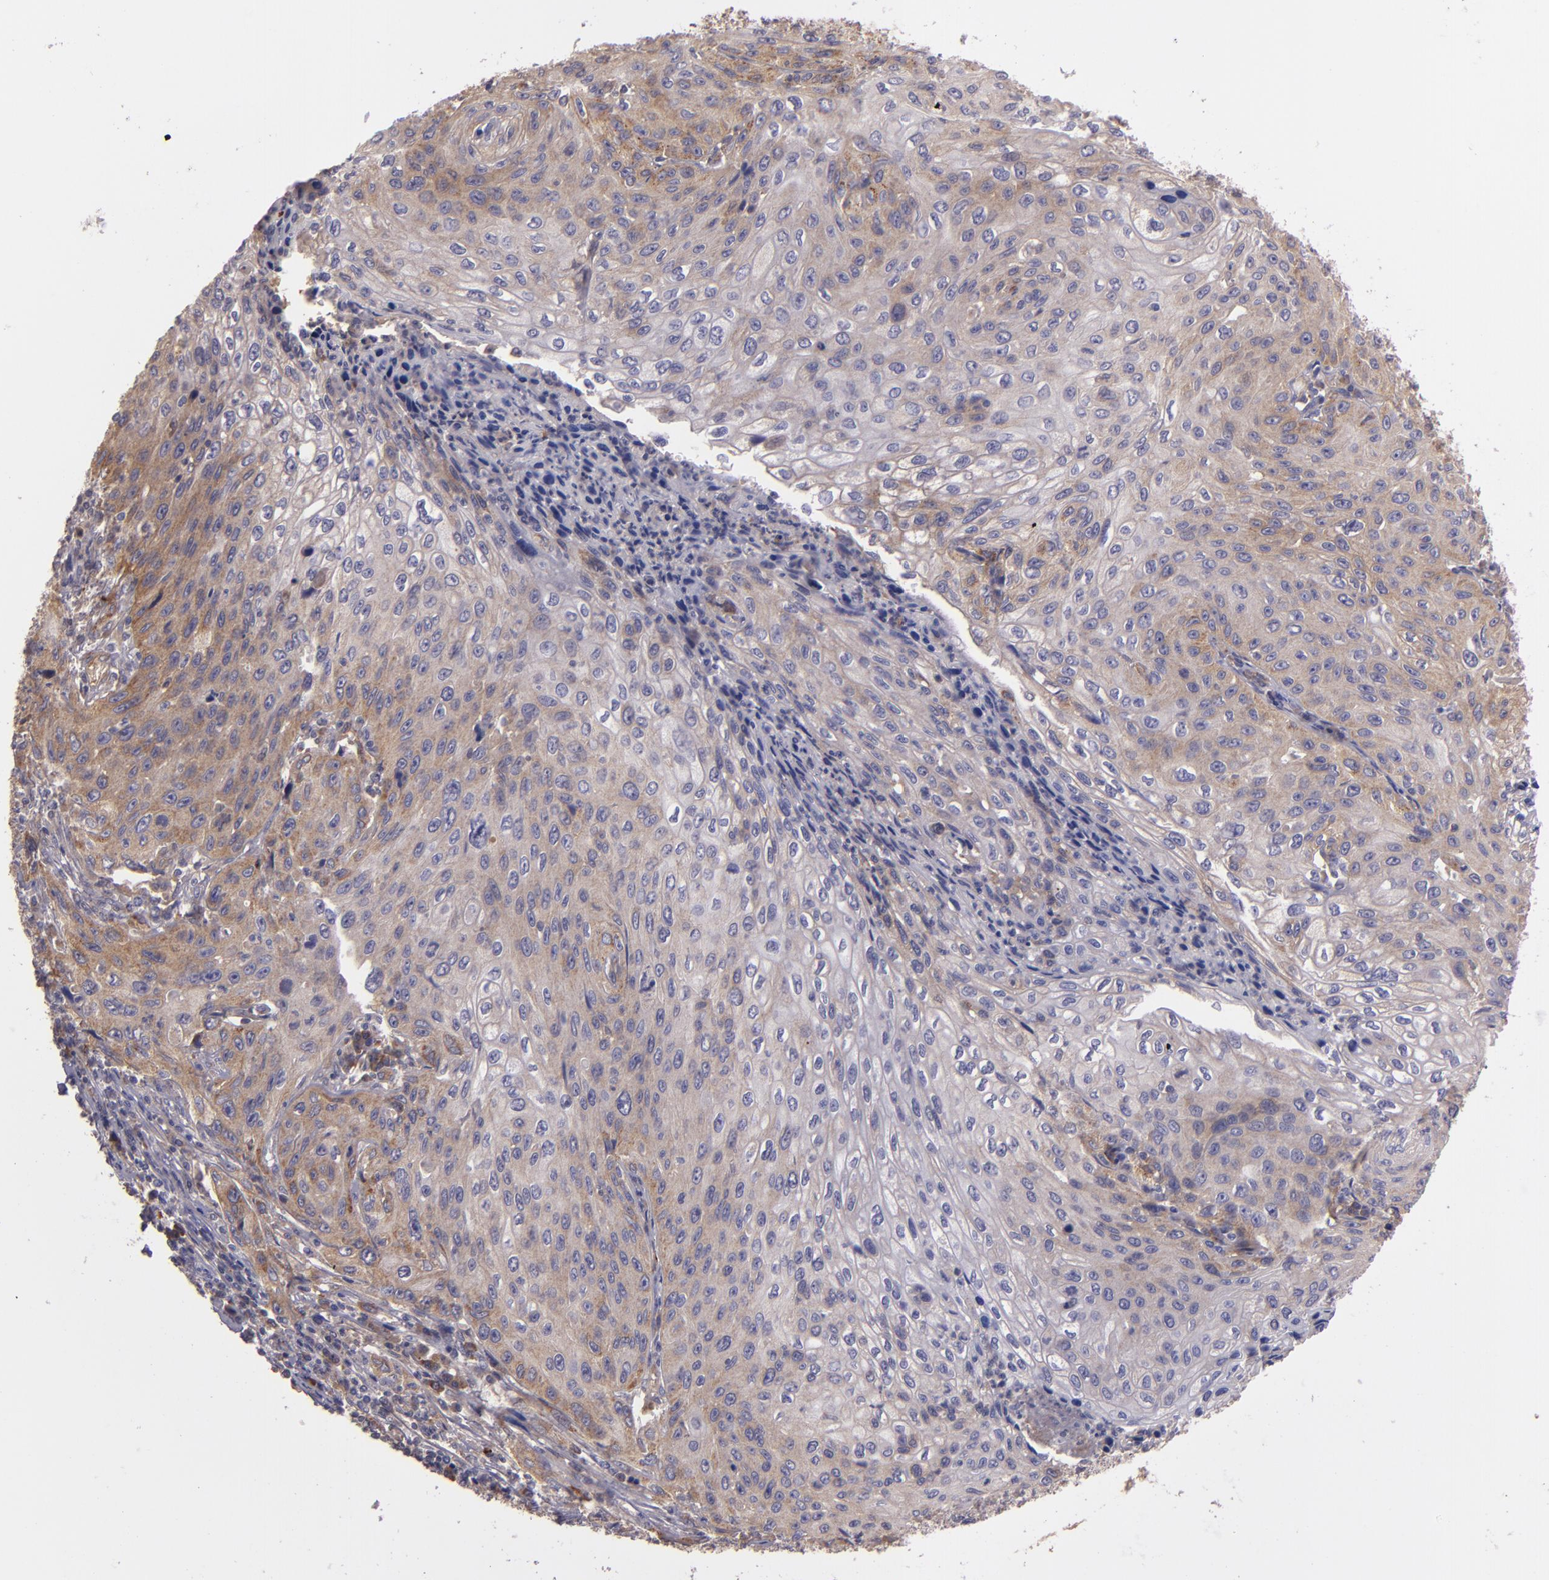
{"staining": {"intensity": "moderate", "quantity": ">75%", "location": "cytoplasmic/membranous"}, "tissue": "cervical cancer", "cell_type": "Tumor cells", "image_type": "cancer", "snomed": [{"axis": "morphology", "description": "Squamous cell carcinoma, NOS"}, {"axis": "topography", "description": "Cervix"}], "caption": "Immunohistochemistry (IHC) image of cervical squamous cell carcinoma stained for a protein (brown), which displays medium levels of moderate cytoplasmic/membranous staining in about >75% of tumor cells.", "gene": "ECE1", "patient": {"sex": "female", "age": 32}}